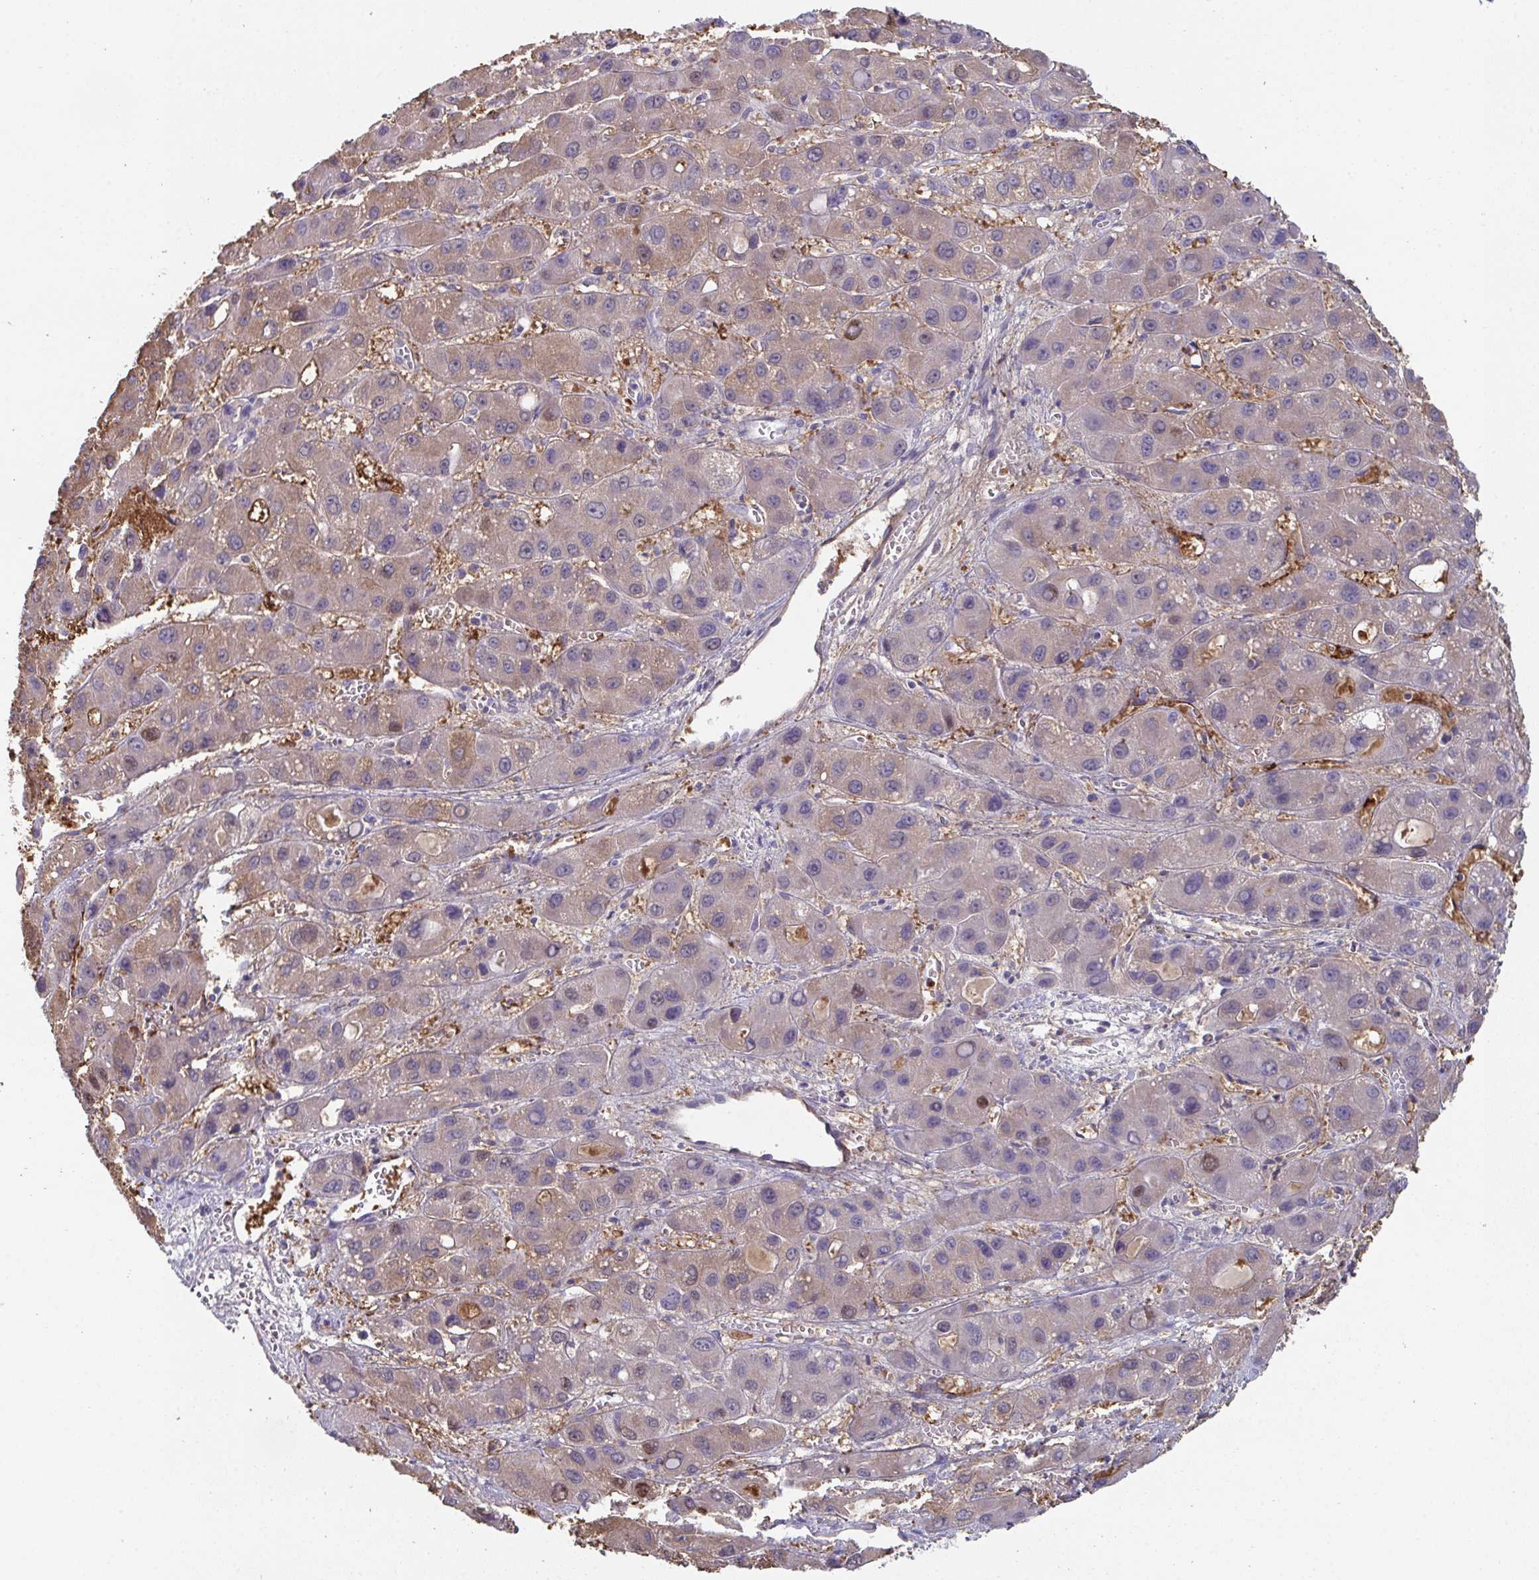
{"staining": {"intensity": "moderate", "quantity": "<25%", "location": "cytoplasmic/membranous,nuclear"}, "tissue": "liver cancer", "cell_type": "Tumor cells", "image_type": "cancer", "snomed": [{"axis": "morphology", "description": "Carcinoma, Hepatocellular, NOS"}, {"axis": "topography", "description": "Liver"}], "caption": "This micrograph demonstrates liver cancer (hepatocellular carcinoma) stained with immunohistochemistry to label a protein in brown. The cytoplasmic/membranous and nuclear of tumor cells show moderate positivity for the protein. Nuclei are counter-stained blue.", "gene": "ADAM21", "patient": {"sex": "male", "age": 55}}